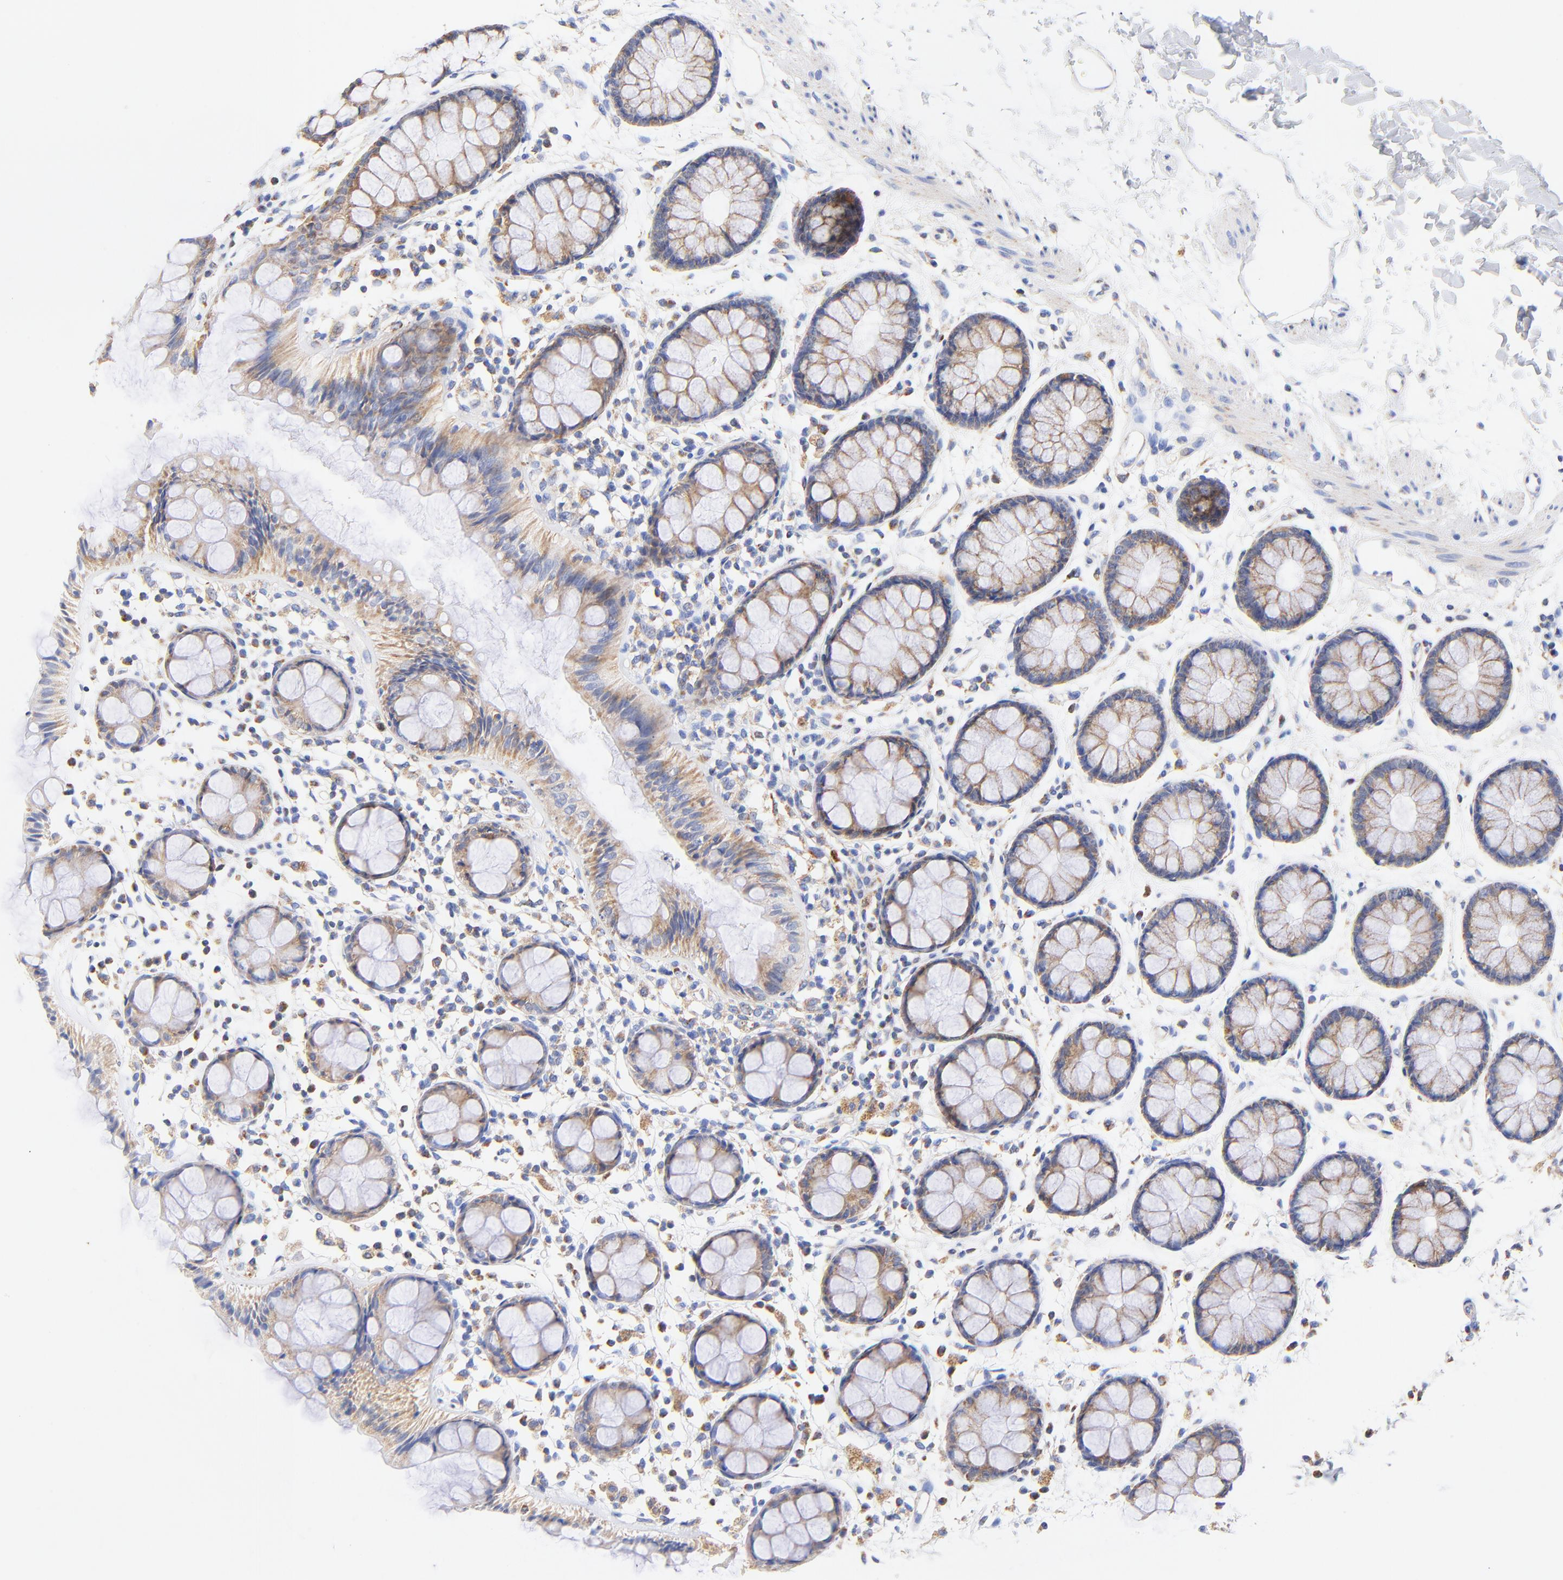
{"staining": {"intensity": "strong", "quantity": ">75%", "location": "cytoplasmic/membranous"}, "tissue": "rectum", "cell_type": "Glandular cells", "image_type": "normal", "snomed": [{"axis": "morphology", "description": "Normal tissue, NOS"}, {"axis": "topography", "description": "Rectum"}], "caption": "Immunohistochemistry (IHC) micrograph of benign rectum: human rectum stained using immunohistochemistry shows high levels of strong protein expression localized specifically in the cytoplasmic/membranous of glandular cells, appearing as a cytoplasmic/membranous brown color.", "gene": "ATP5F1D", "patient": {"sex": "female", "age": 66}}